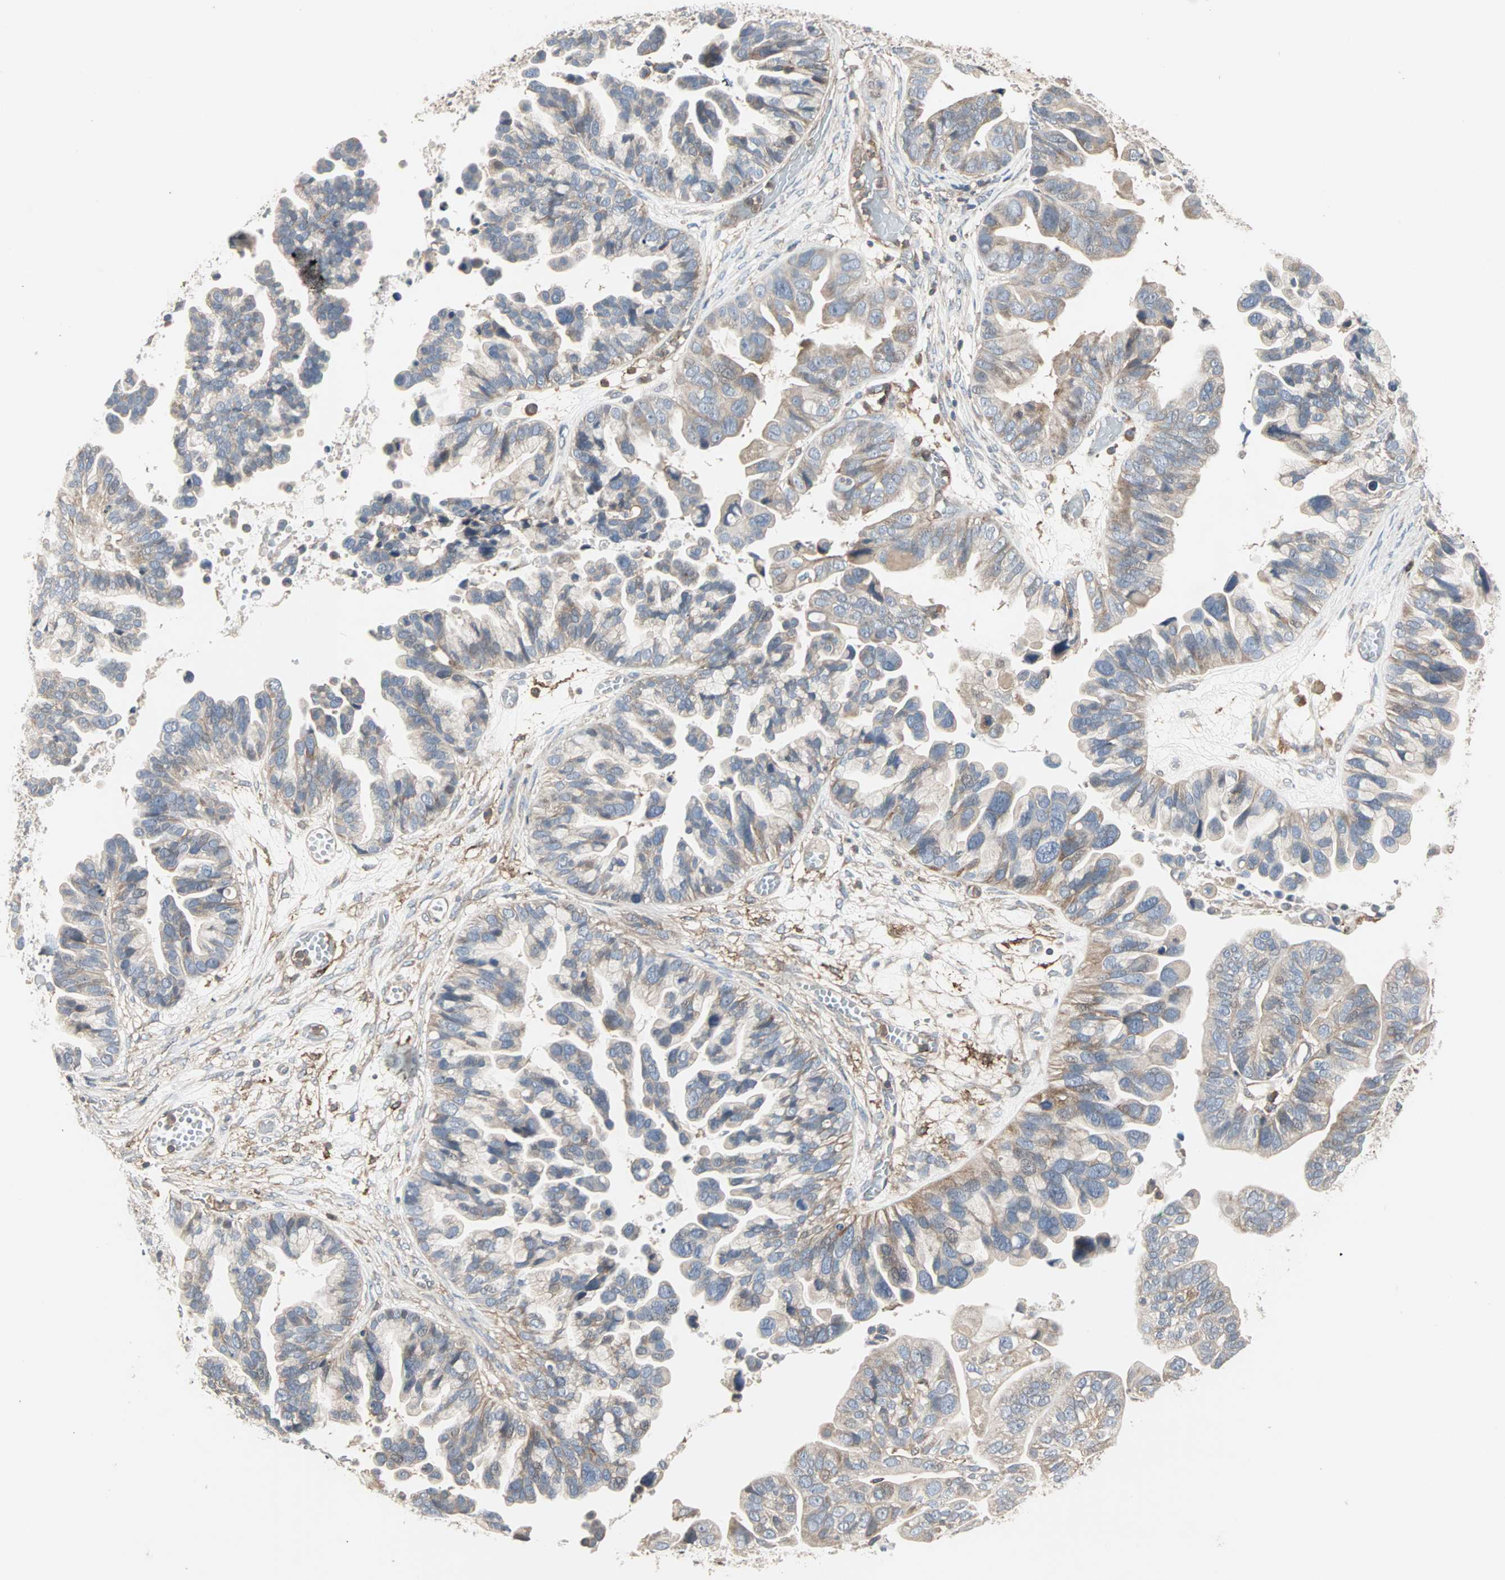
{"staining": {"intensity": "weak", "quantity": ">75%", "location": "cytoplasmic/membranous"}, "tissue": "ovarian cancer", "cell_type": "Tumor cells", "image_type": "cancer", "snomed": [{"axis": "morphology", "description": "Cystadenocarcinoma, serous, NOS"}, {"axis": "topography", "description": "Ovary"}], "caption": "Serous cystadenocarcinoma (ovarian) tissue demonstrates weak cytoplasmic/membranous expression in approximately >75% of tumor cells, visualized by immunohistochemistry.", "gene": "GNAI2", "patient": {"sex": "female", "age": 56}}